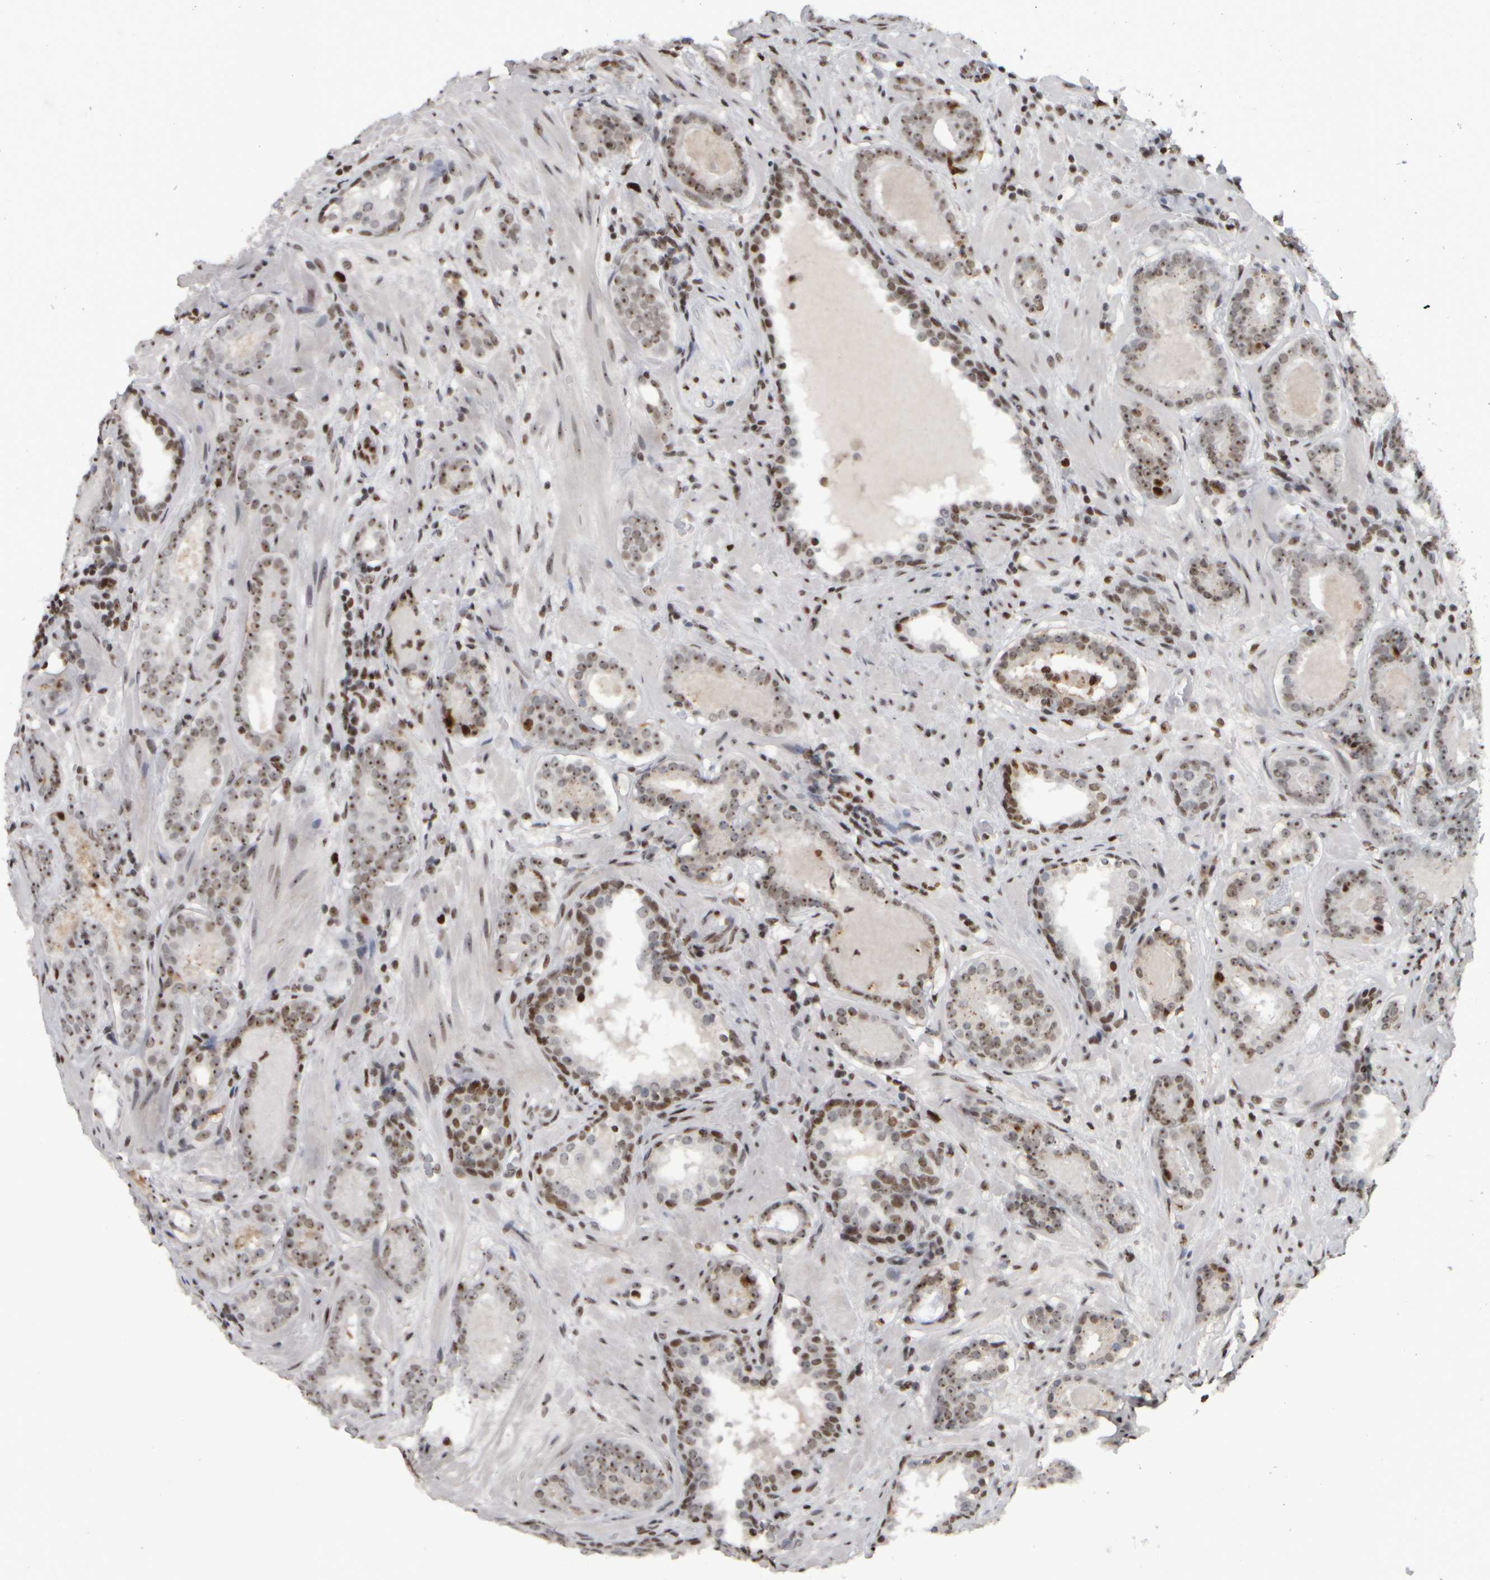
{"staining": {"intensity": "weak", "quantity": ">75%", "location": "nuclear"}, "tissue": "prostate cancer", "cell_type": "Tumor cells", "image_type": "cancer", "snomed": [{"axis": "morphology", "description": "Adenocarcinoma, Low grade"}, {"axis": "topography", "description": "Prostate"}], "caption": "IHC staining of prostate cancer (low-grade adenocarcinoma), which shows low levels of weak nuclear positivity in approximately >75% of tumor cells indicating weak nuclear protein staining. The staining was performed using DAB (3,3'-diaminobenzidine) (brown) for protein detection and nuclei were counterstained in hematoxylin (blue).", "gene": "TOP2B", "patient": {"sex": "male", "age": 69}}